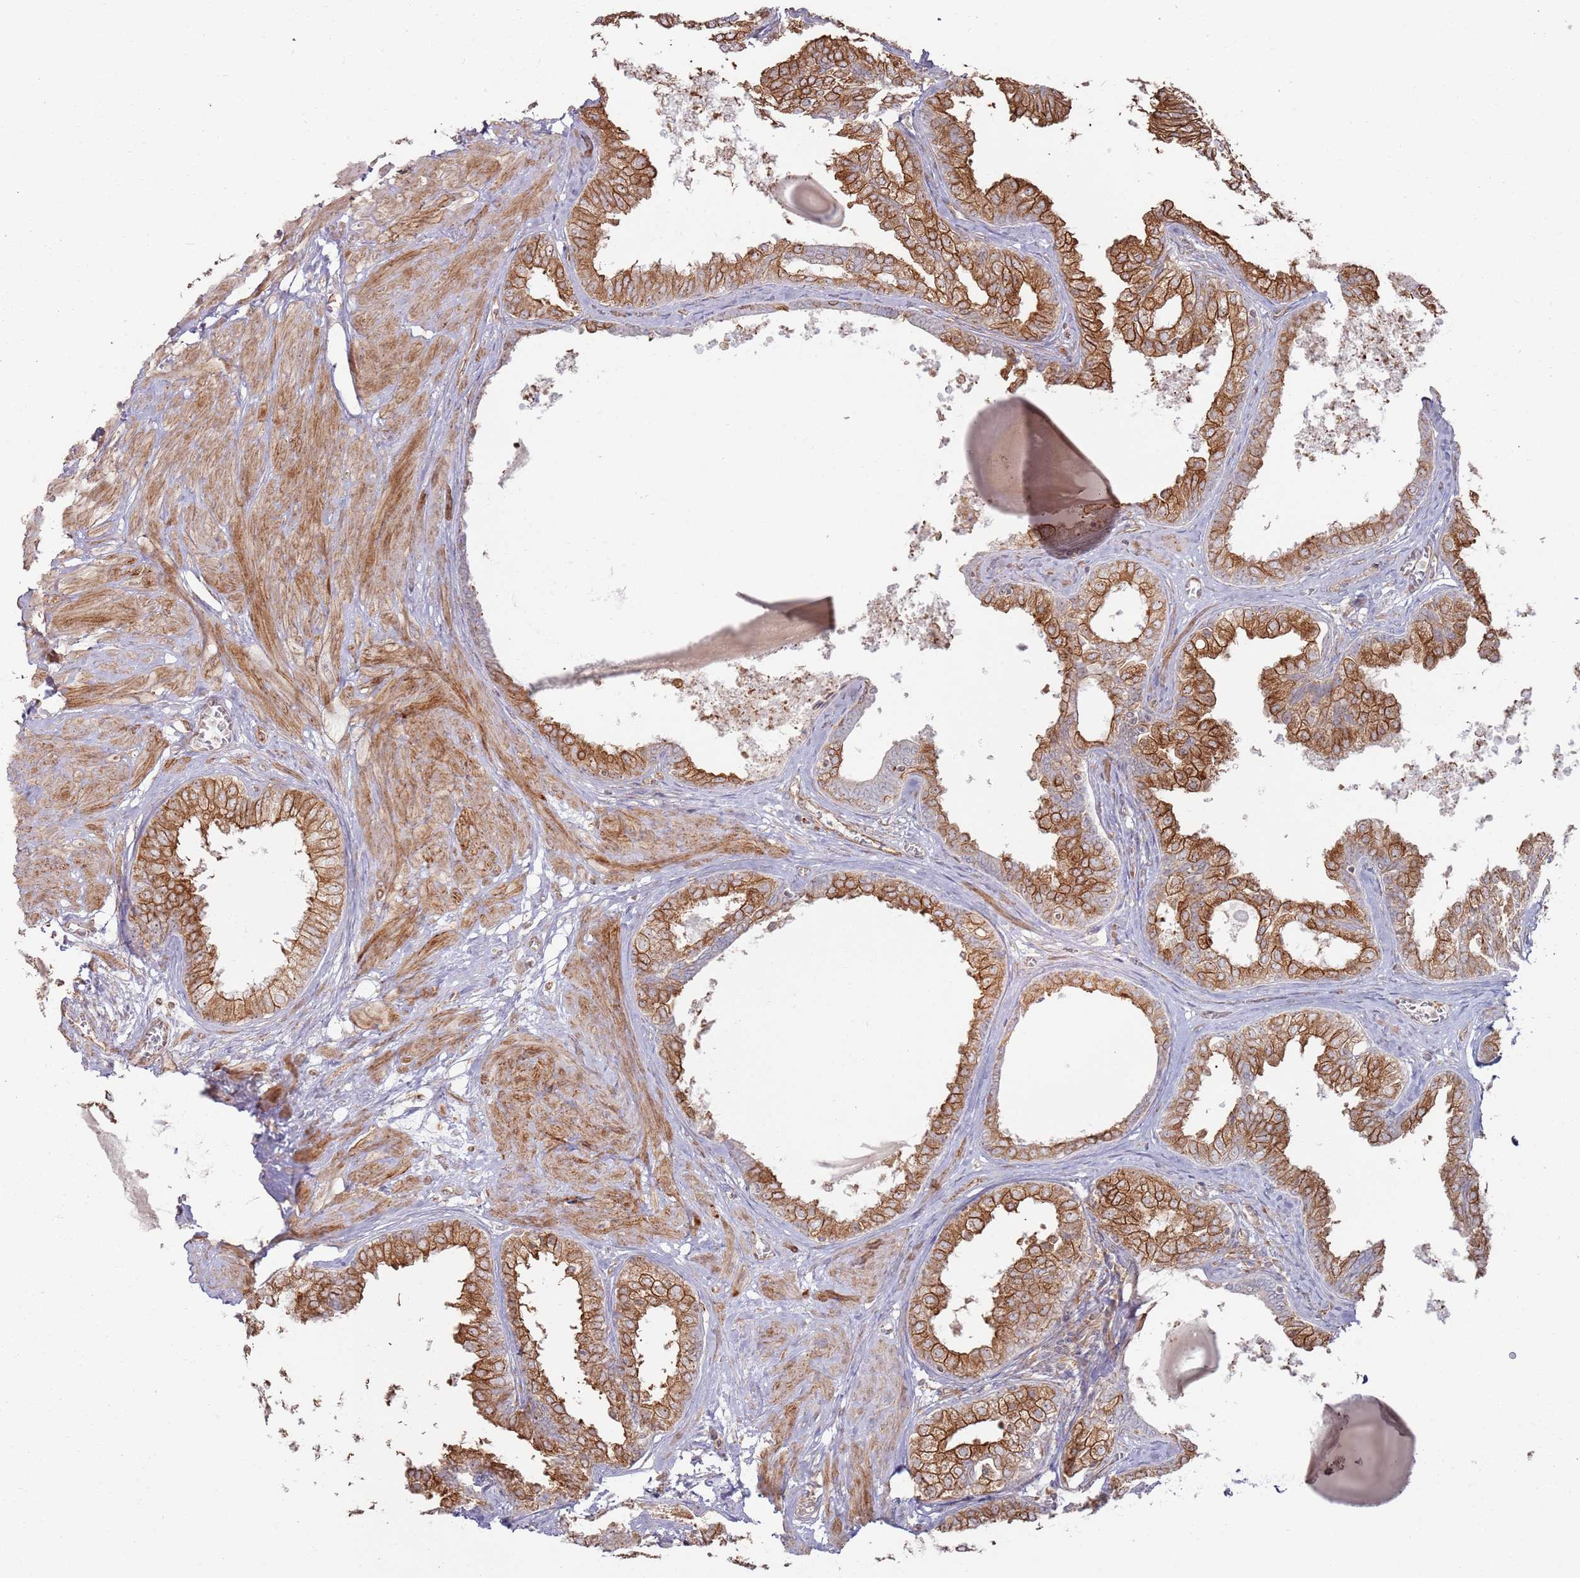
{"staining": {"intensity": "moderate", "quantity": ">75%", "location": "cytoplasmic/membranous"}, "tissue": "prostate", "cell_type": "Glandular cells", "image_type": "normal", "snomed": [{"axis": "morphology", "description": "Normal tissue, NOS"}, {"axis": "topography", "description": "Prostate"}], "caption": "Unremarkable prostate shows moderate cytoplasmic/membranous positivity in approximately >75% of glandular cells.", "gene": "PHF21A", "patient": {"sex": "male", "age": 48}}